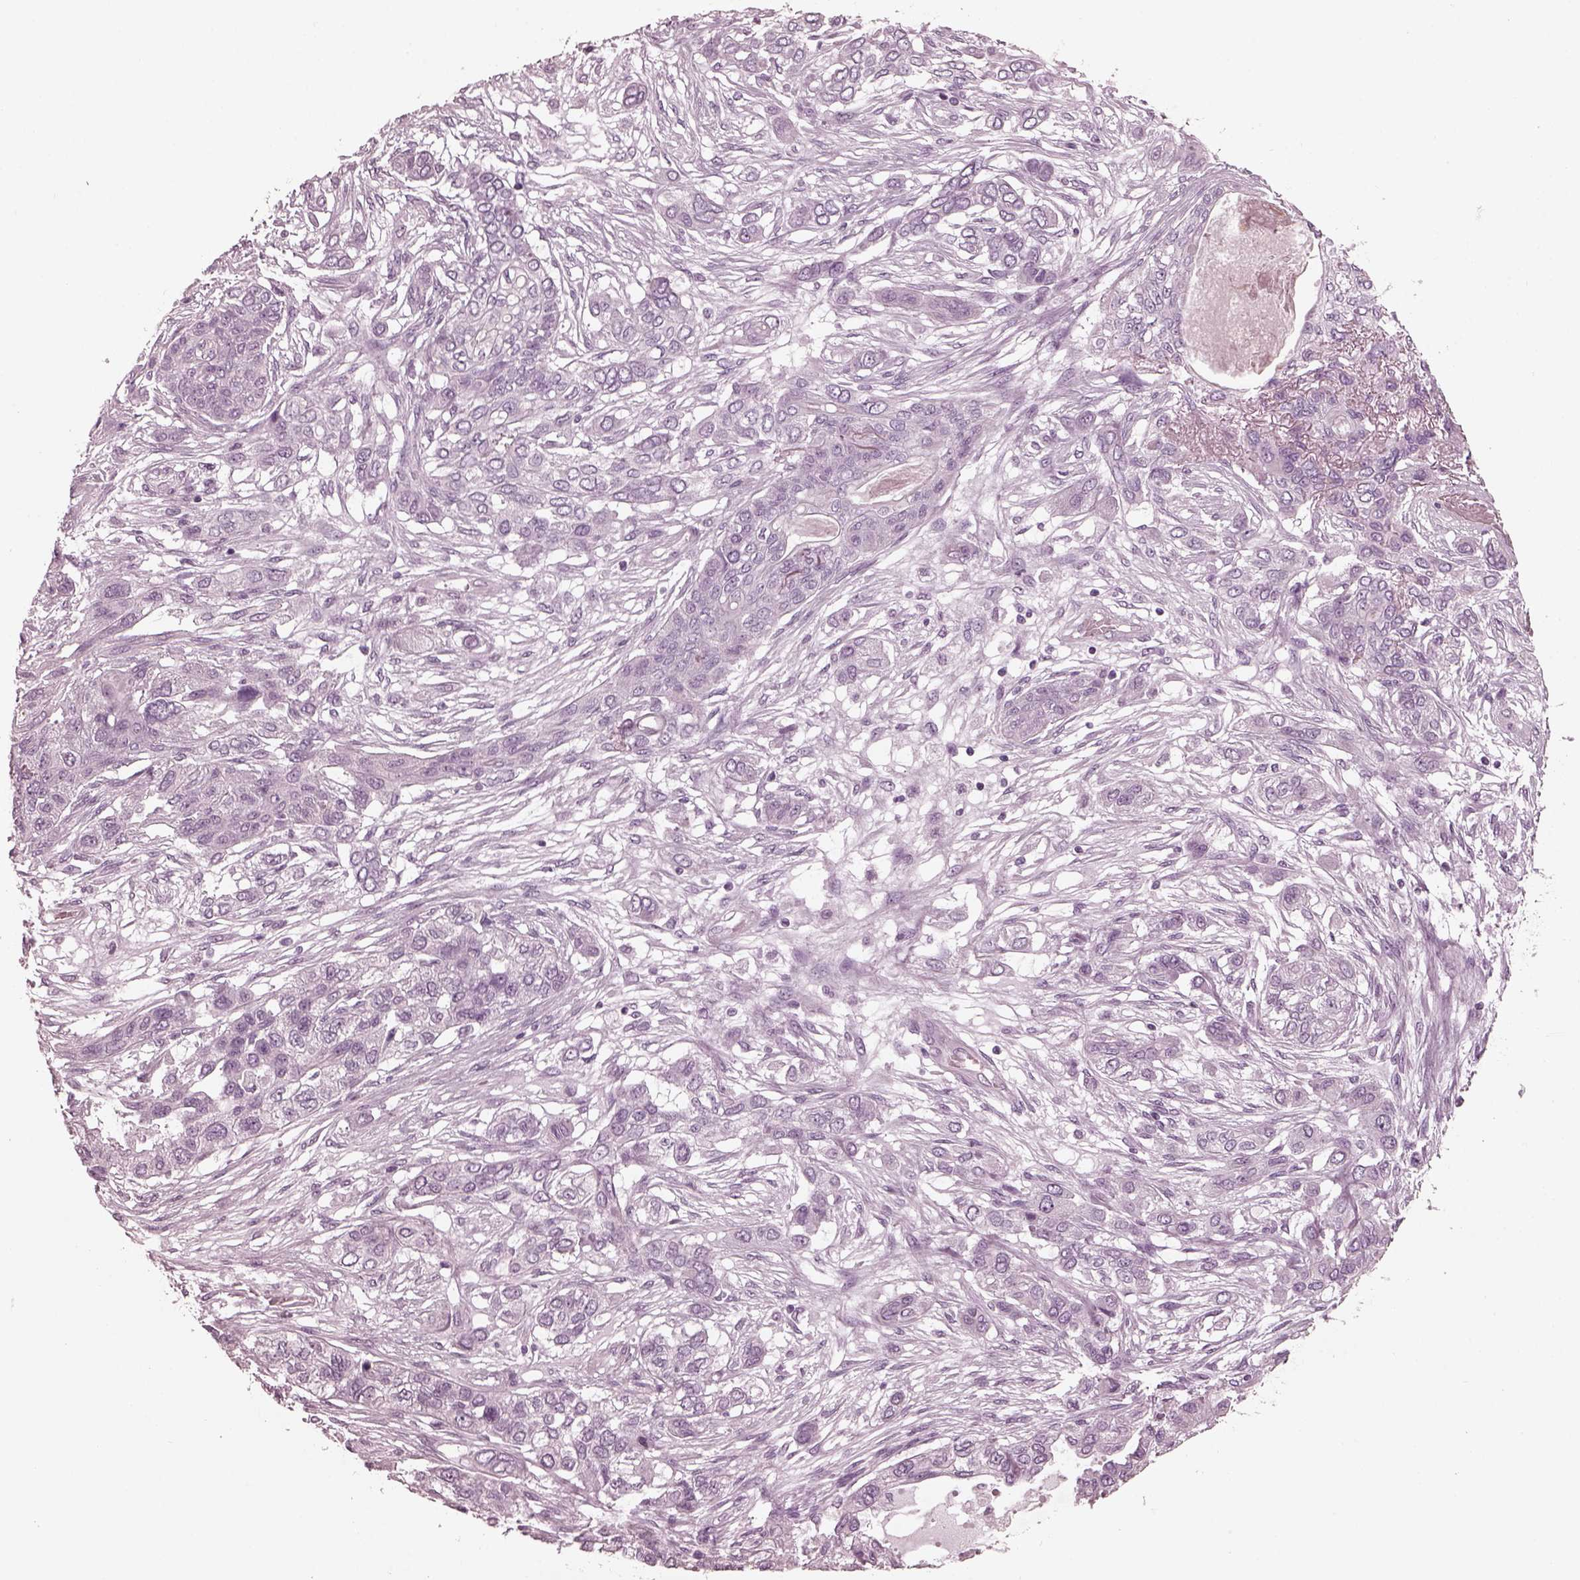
{"staining": {"intensity": "negative", "quantity": "none", "location": "none"}, "tissue": "lung cancer", "cell_type": "Tumor cells", "image_type": "cancer", "snomed": [{"axis": "morphology", "description": "Squamous cell carcinoma, NOS"}, {"axis": "topography", "description": "Lung"}], "caption": "An IHC micrograph of squamous cell carcinoma (lung) is shown. There is no staining in tumor cells of squamous cell carcinoma (lung).", "gene": "GRM6", "patient": {"sex": "female", "age": 70}}